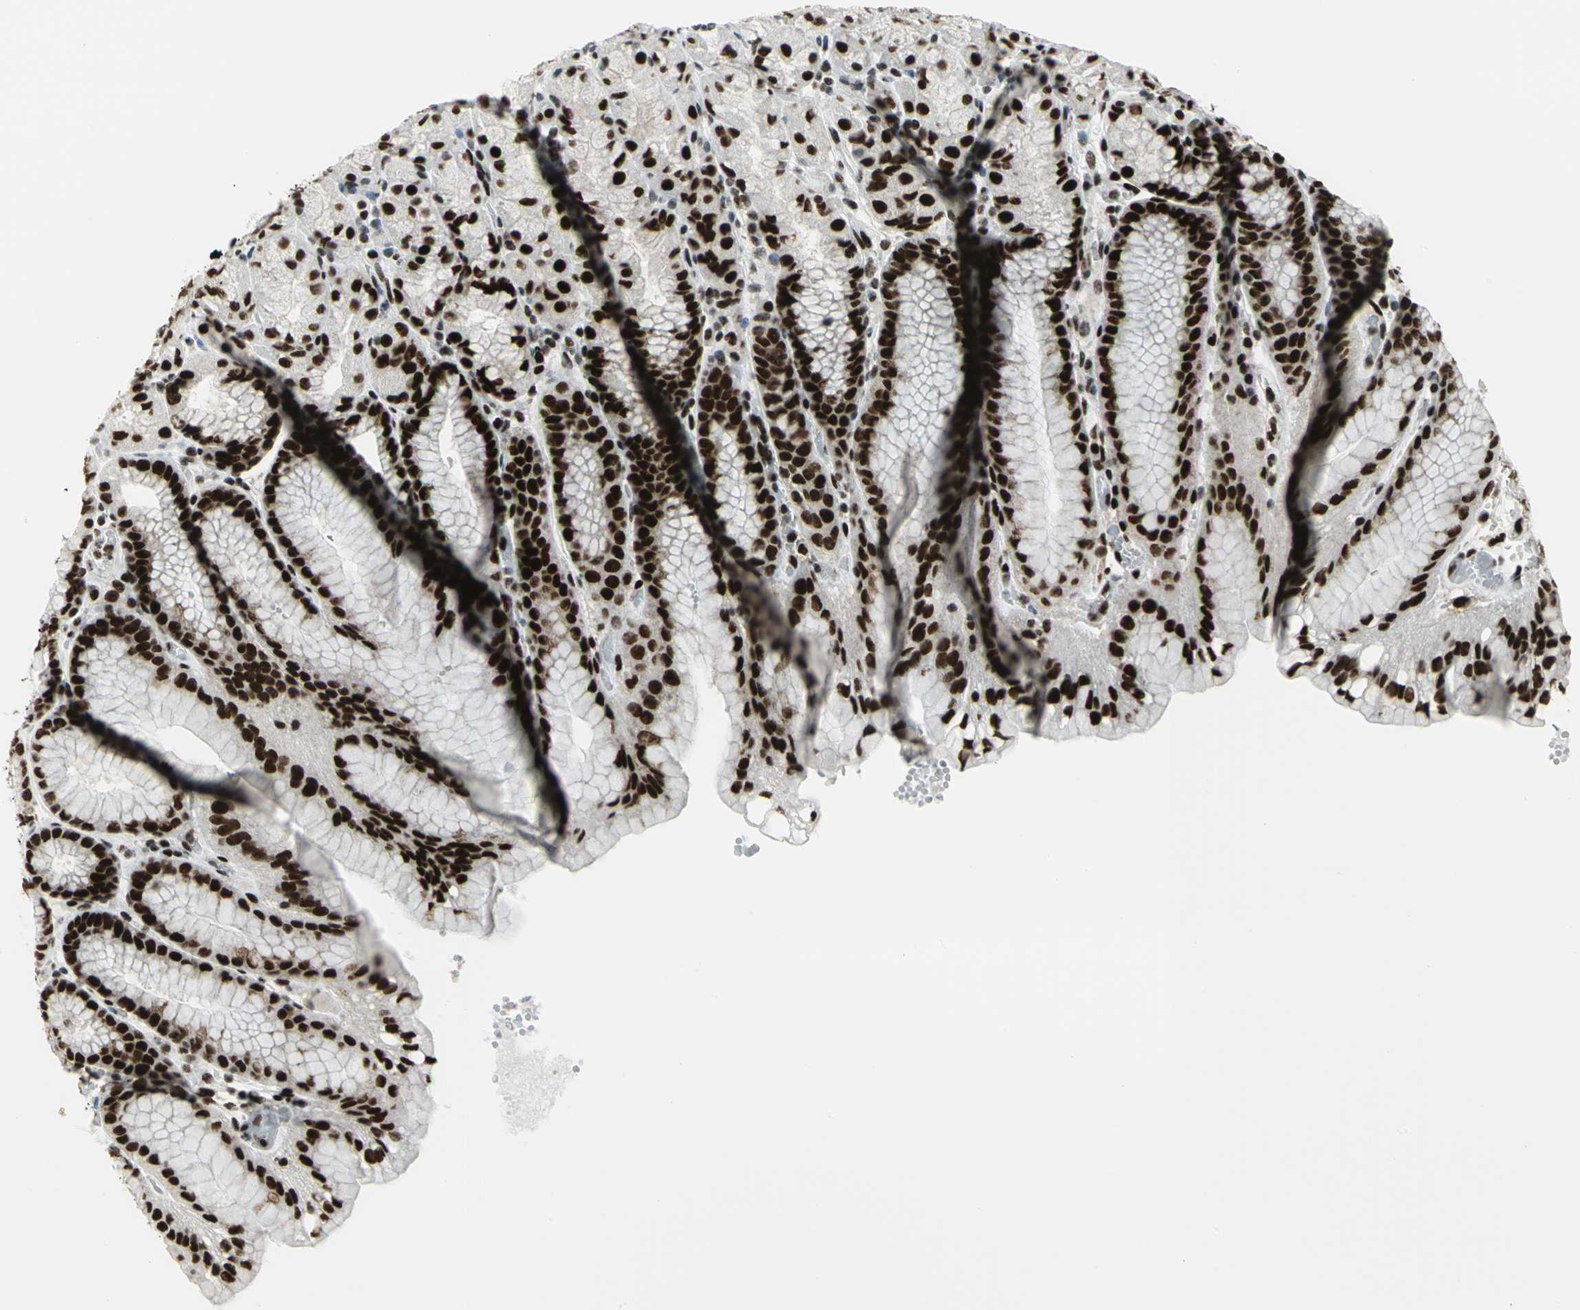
{"staining": {"intensity": "strong", "quantity": ">75%", "location": "nuclear"}, "tissue": "stomach", "cell_type": "Glandular cells", "image_type": "normal", "snomed": [{"axis": "morphology", "description": "Normal tissue, NOS"}, {"axis": "topography", "description": "Stomach, upper"}, {"axis": "topography", "description": "Stomach"}], "caption": "IHC staining of normal stomach, which reveals high levels of strong nuclear staining in about >75% of glandular cells indicating strong nuclear protein positivity. The staining was performed using DAB (brown) for protein detection and nuclei were counterstained in hematoxylin (blue).", "gene": "SMARCA4", "patient": {"sex": "male", "age": 76}}